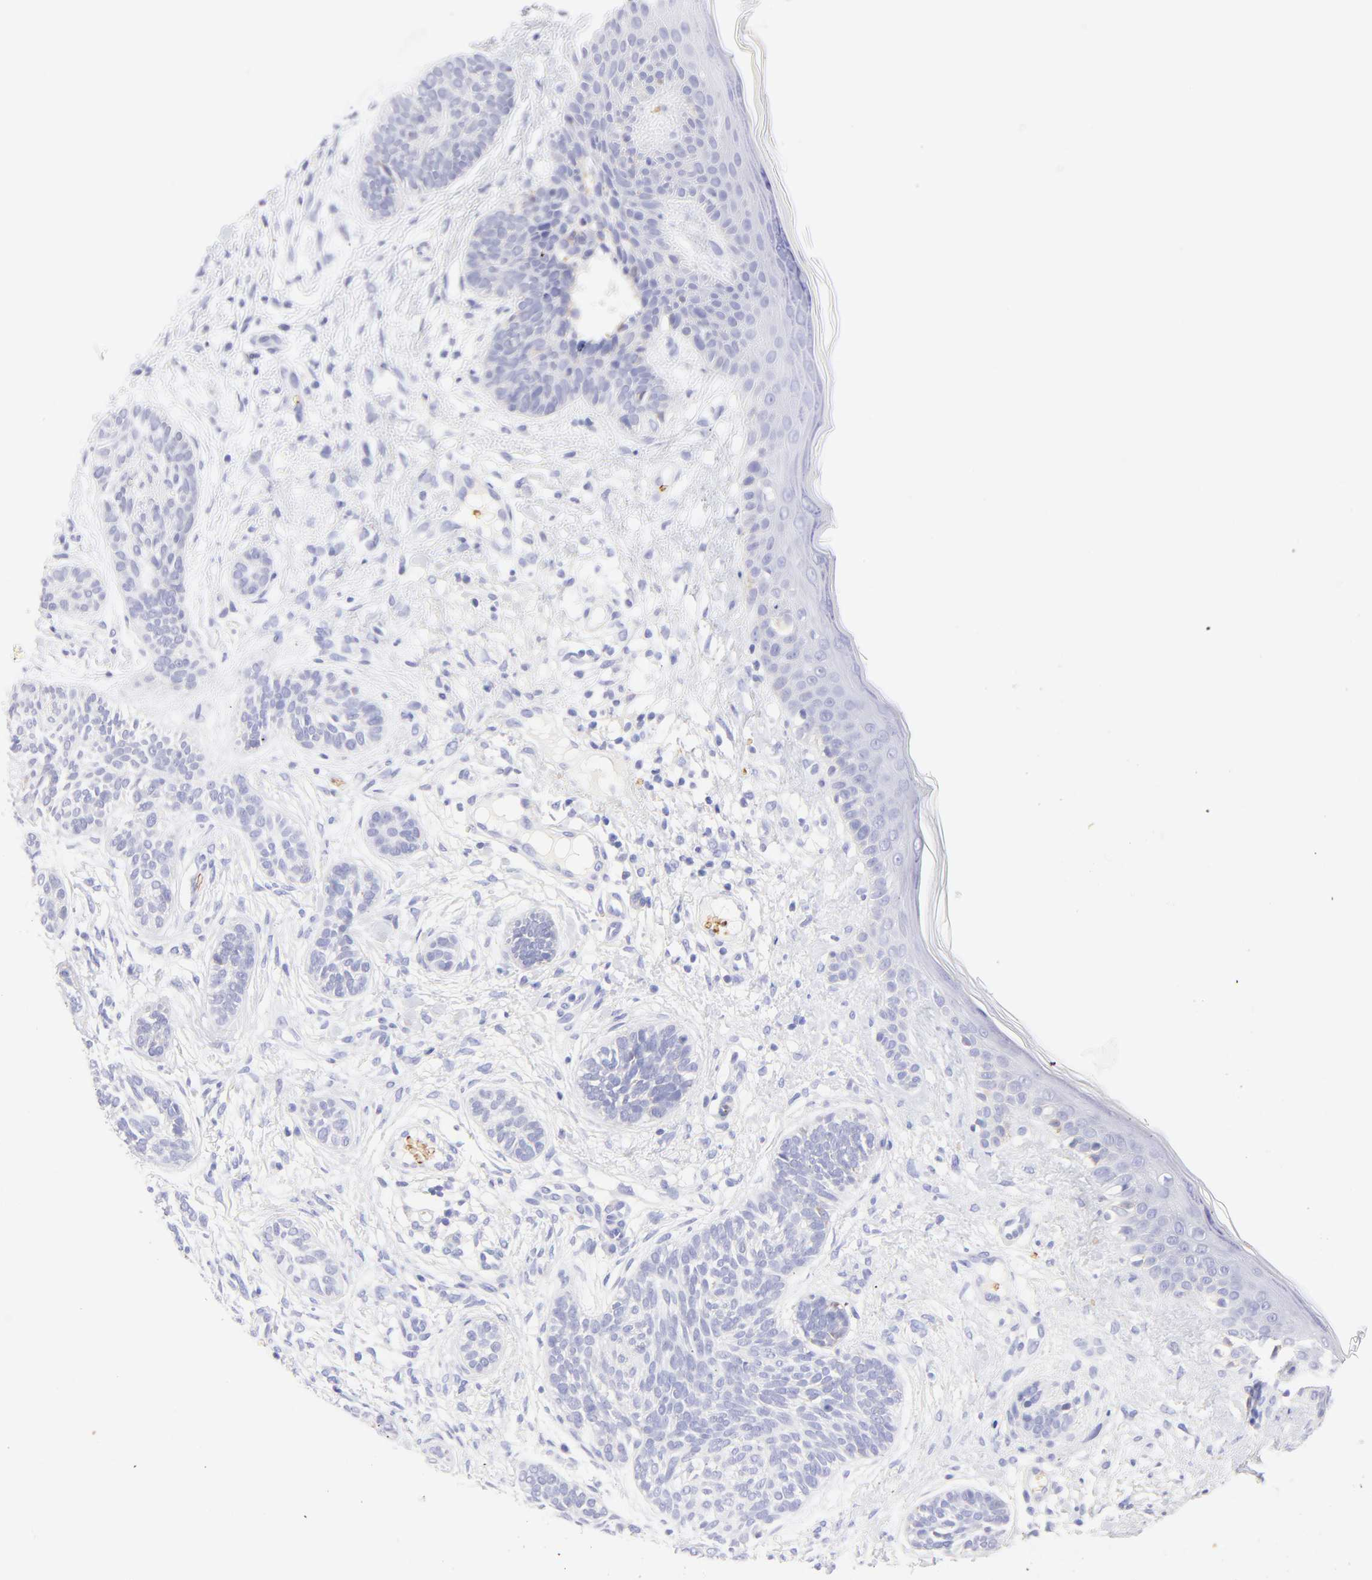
{"staining": {"intensity": "negative", "quantity": "none", "location": "none"}, "tissue": "skin cancer", "cell_type": "Tumor cells", "image_type": "cancer", "snomed": [{"axis": "morphology", "description": "Normal tissue, NOS"}, {"axis": "morphology", "description": "Basal cell carcinoma"}, {"axis": "topography", "description": "Skin"}], "caption": "Skin basal cell carcinoma stained for a protein using immunohistochemistry (IHC) reveals no positivity tumor cells.", "gene": "FRMPD3", "patient": {"sex": "male", "age": 63}}